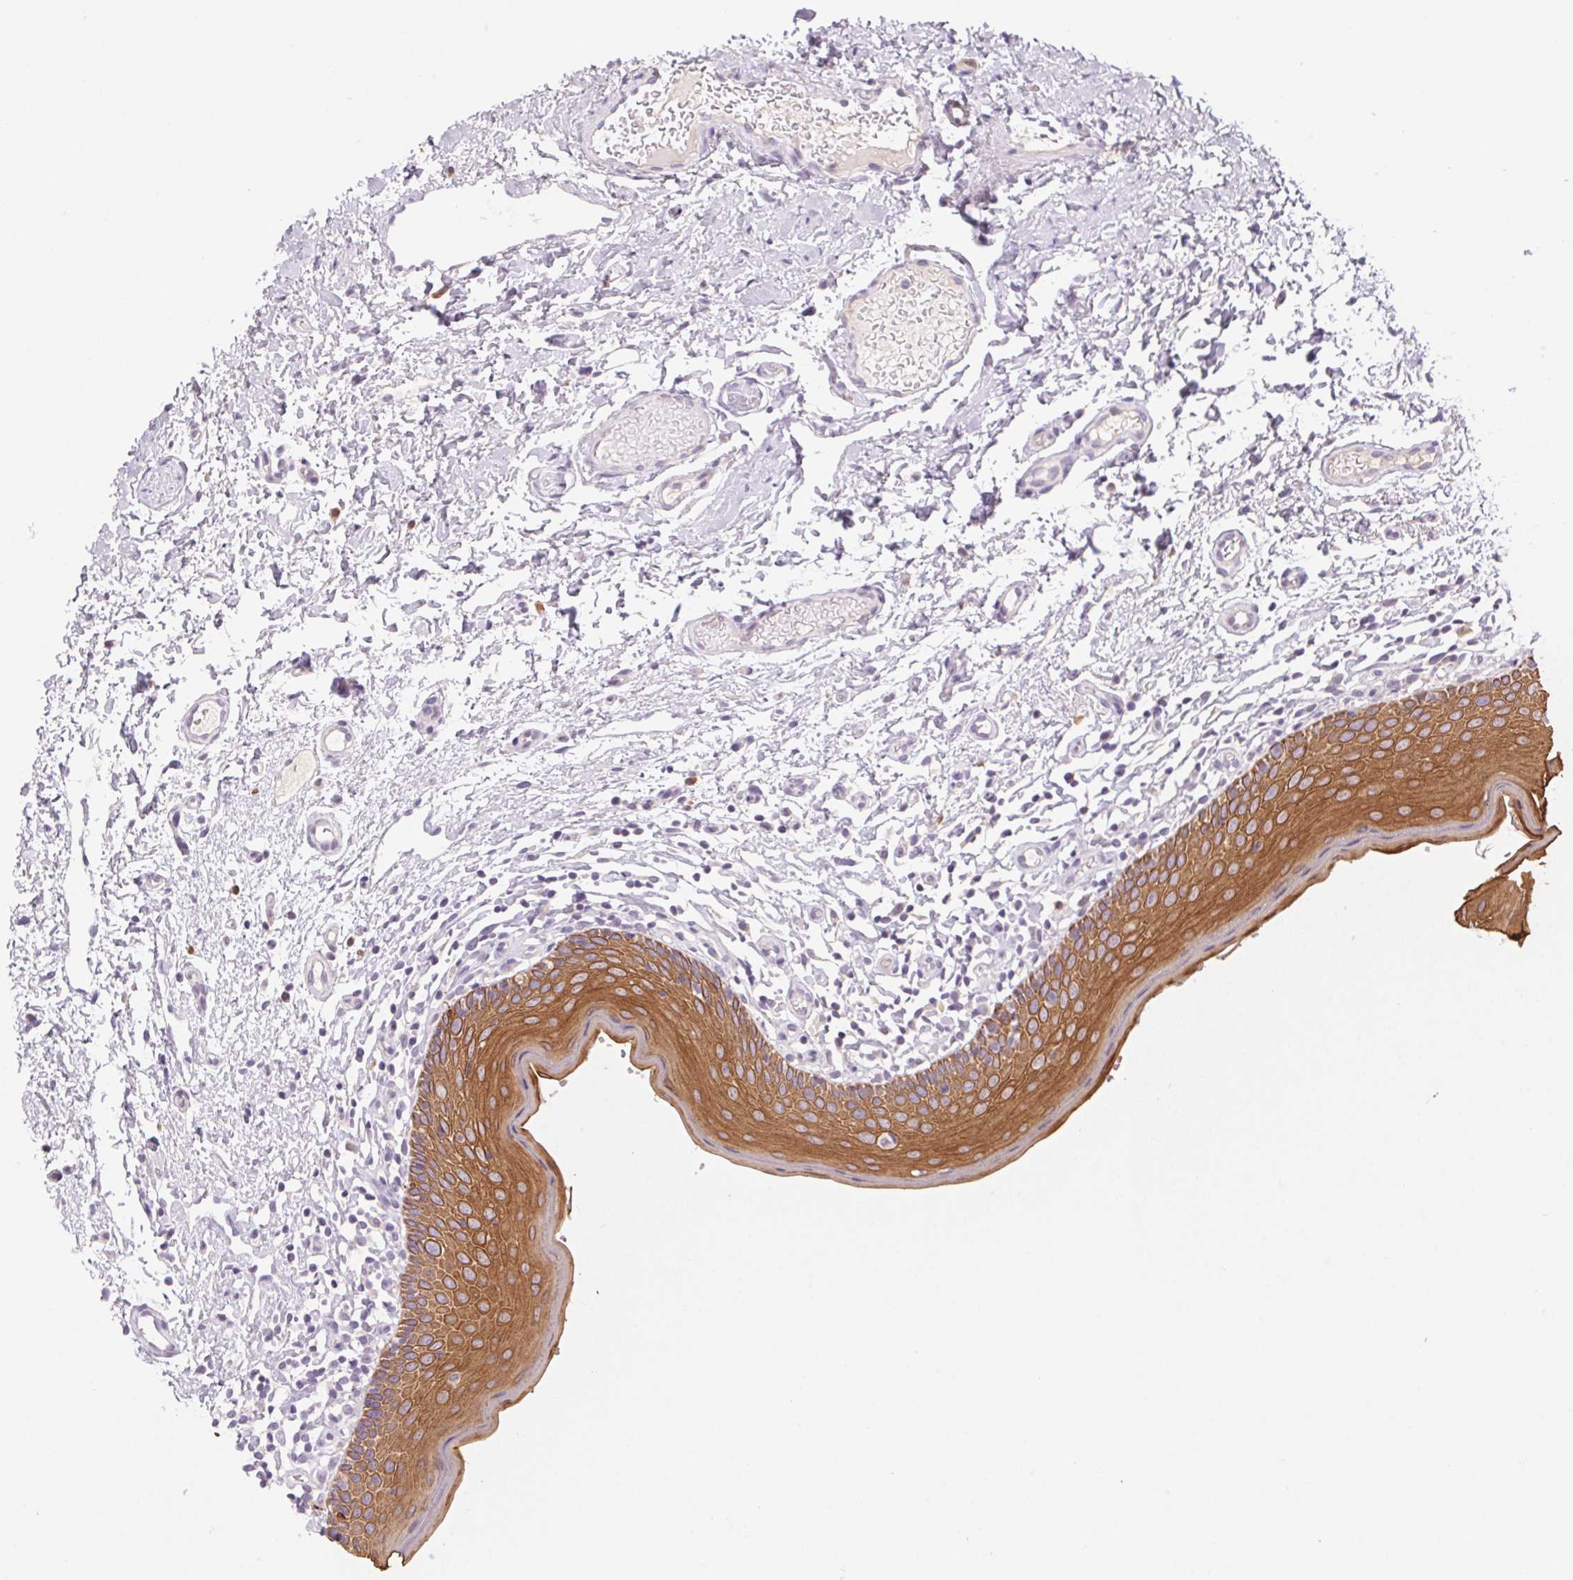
{"staining": {"intensity": "strong", "quantity": ">75%", "location": "cytoplasmic/membranous"}, "tissue": "oral mucosa", "cell_type": "Squamous epithelial cells", "image_type": "normal", "snomed": [{"axis": "morphology", "description": "Normal tissue, NOS"}, {"axis": "topography", "description": "Oral tissue"}, {"axis": "topography", "description": "Tounge, NOS"}], "caption": "A high amount of strong cytoplasmic/membranous staining is identified in approximately >75% of squamous epithelial cells in benign oral mucosa. (Stains: DAB (3,3'-diaminobenzidine) in brown, nuclei in blue, Microscopy: brightfield microscopy at high magnification).", "gene": "KRT1", "patient": {"sex": "female", "age": 58}}